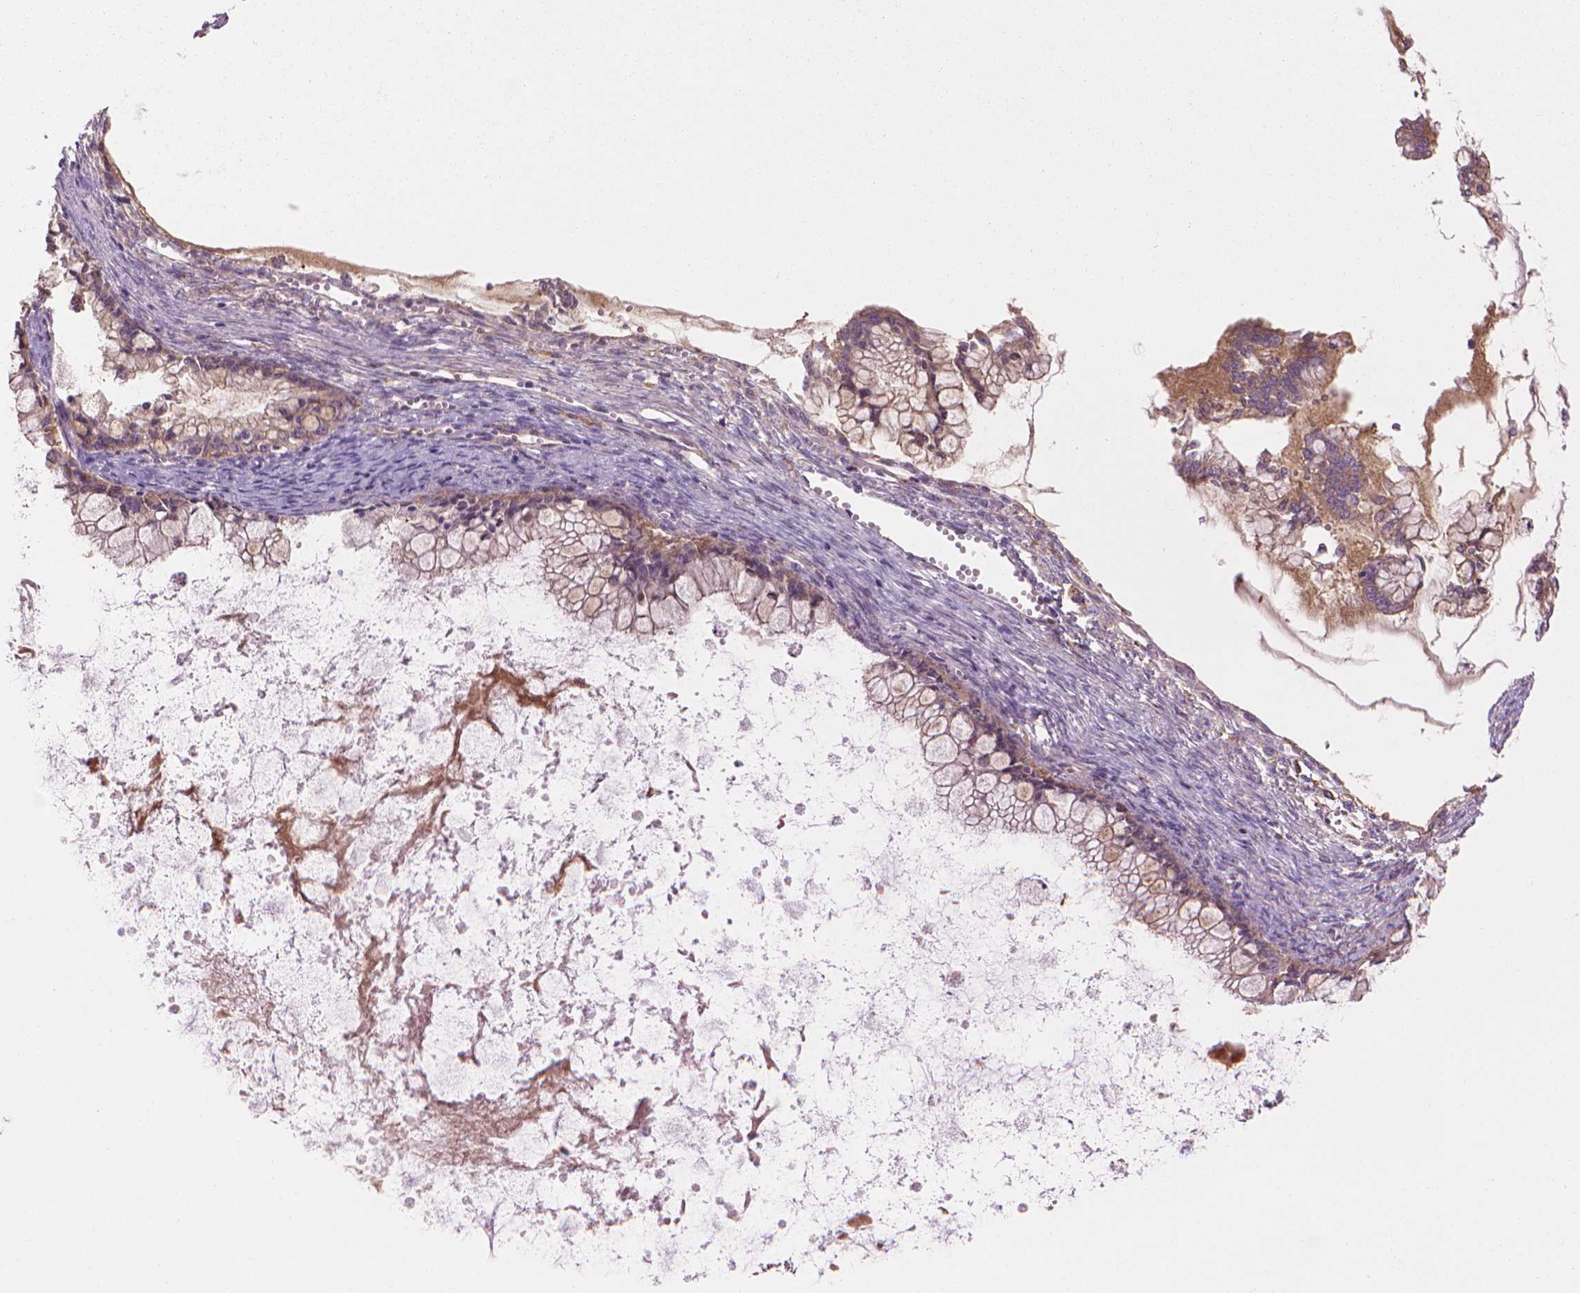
{"staining": {"intensity": "weak", "quantity": ">75%", "location": "cytoplasmic/membranous"}, "tissue": "ovarian cancer", "cell_type": "Tumor cells", "image_type": "cancer", "snomed": [{"axis": "morphology", "description": "Cystadenocarcinoma, mucinous, NOS"}, {"axis": "topography", "description": "Ovary"}], "caption": "A brown stain highlights weak cytoplasmic/membranous staining of a protein in human ovarian mucinous cystadenocarcinoma tumor cells.", "gene": "CORO1B", "patient": {"sex": "female", "age": 67}}